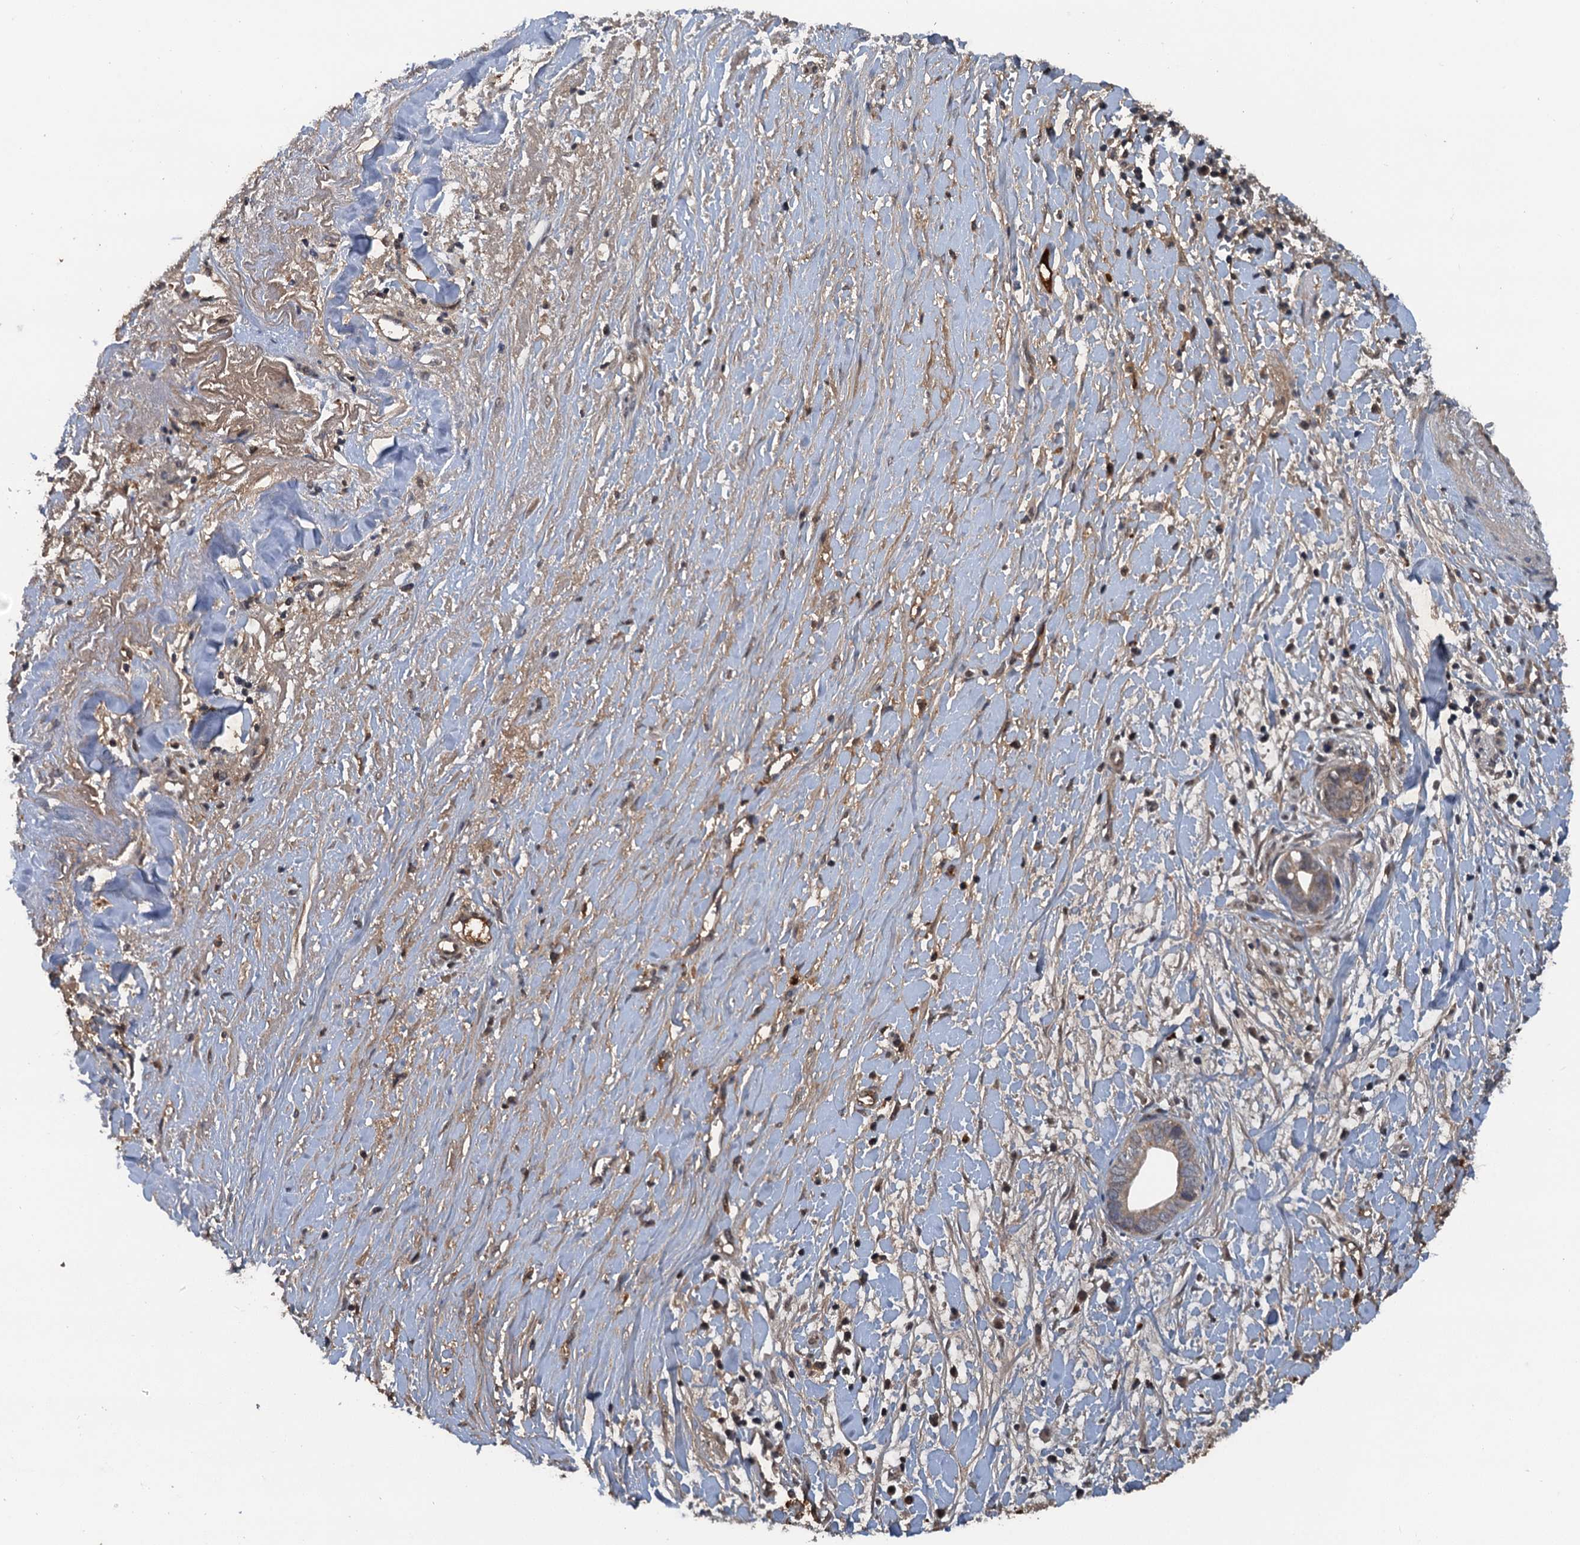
{"staining": {"intensity": "weak", "quantity": "<25%", "location": "cytoplasmic/membranous"}, "tissue": "liver cancer", "cell_type": "Tumor cells", "image_type": "cancer", "snomed": [{"axis": "morphology", "description": "Cholangiocarcinoma"}, {"axis": "topography", "description": "Liver"}], "caption": "A photomicrograph of liver cancer (cholangiocarcinoma) stained for a protein reveals no brown staining in tumor cells. (Stains: DAB (3,3'-diaminobenzidine) immunohistochemistry with hematoxylin counter stain, Microscopy: brightfield microscopy at high magnification).", "gene": "HAPLN3", "patient": {"sex": "female", "age": 79}}